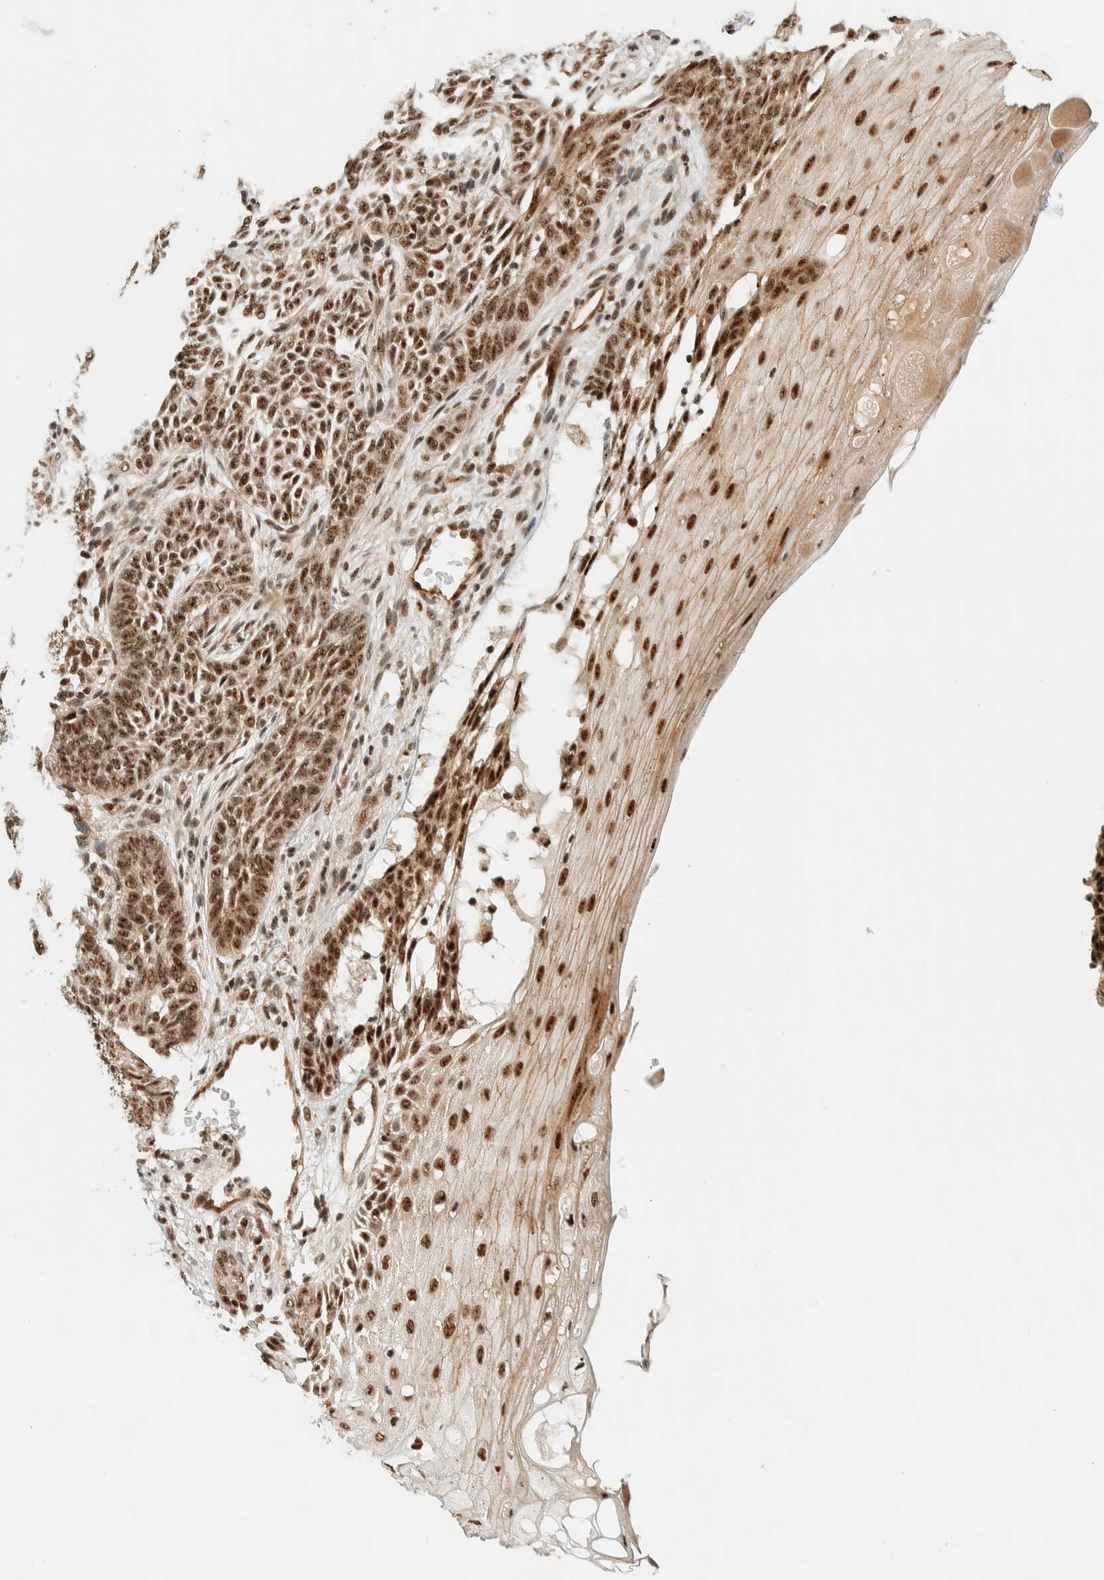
{"staining": {"intensity": "moderate", "quantity": ">75%", "location": "nuclear"}, "tissue": "skin cancer", "cell_type": "Tumor cells", "image_type": "cancer", "snomed": [{"axis": "morphology", "description": "Basal cell carcinoma"}, {"axis": "topography", "description": "Skin"}], "caption": "Human skin cancer stained for a protein (brown) exhibits moderate nuclear positive positivity in about >75% of tumor cells.", "gene": "SIK1", "patient": {"sex": "male", "age": 87}}